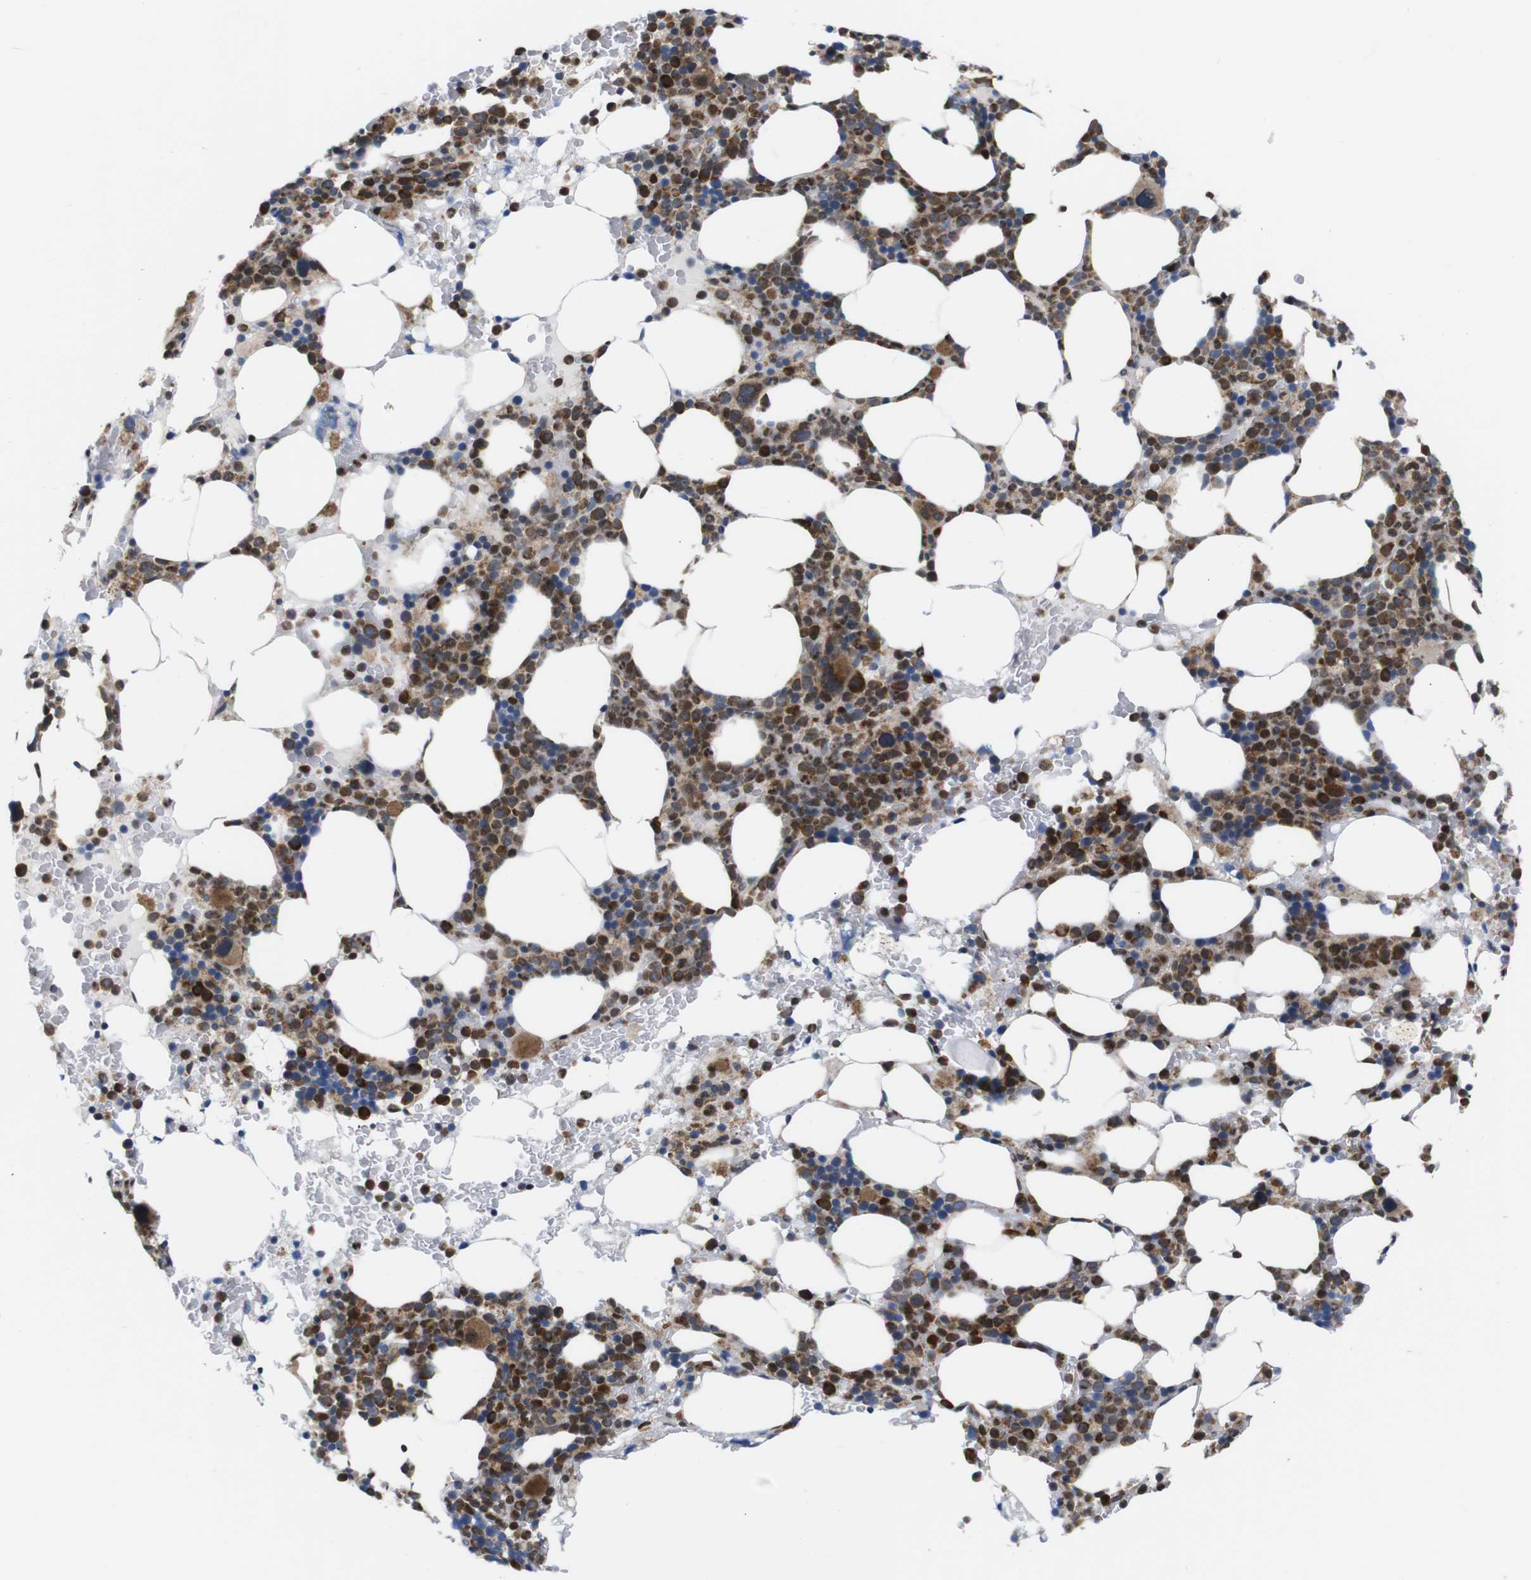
{"staining": {"intensity": "moderate", "quantity": "25%-75%", "location": "cytoplasmic/membranous"}, "tissue": "bone marrow", "cell_type": "Hematopoietic cells", "image_type": "normal", "snomed": [{"axis": "morphology", "description": "Normal tissue, NOS"}, {"axis": "morphology", "description": "Inflammation, NOS"}, {"axis": "topography", "description": "Bone marrow"}], "caption": "Moderate cytoplasmic/membranous expression is seen in about 25%-75% of hematopoietic cells in unremarkable bone marrow.", "gene": "PTPN1", "patient": {"sex": "female", "age": 84}}